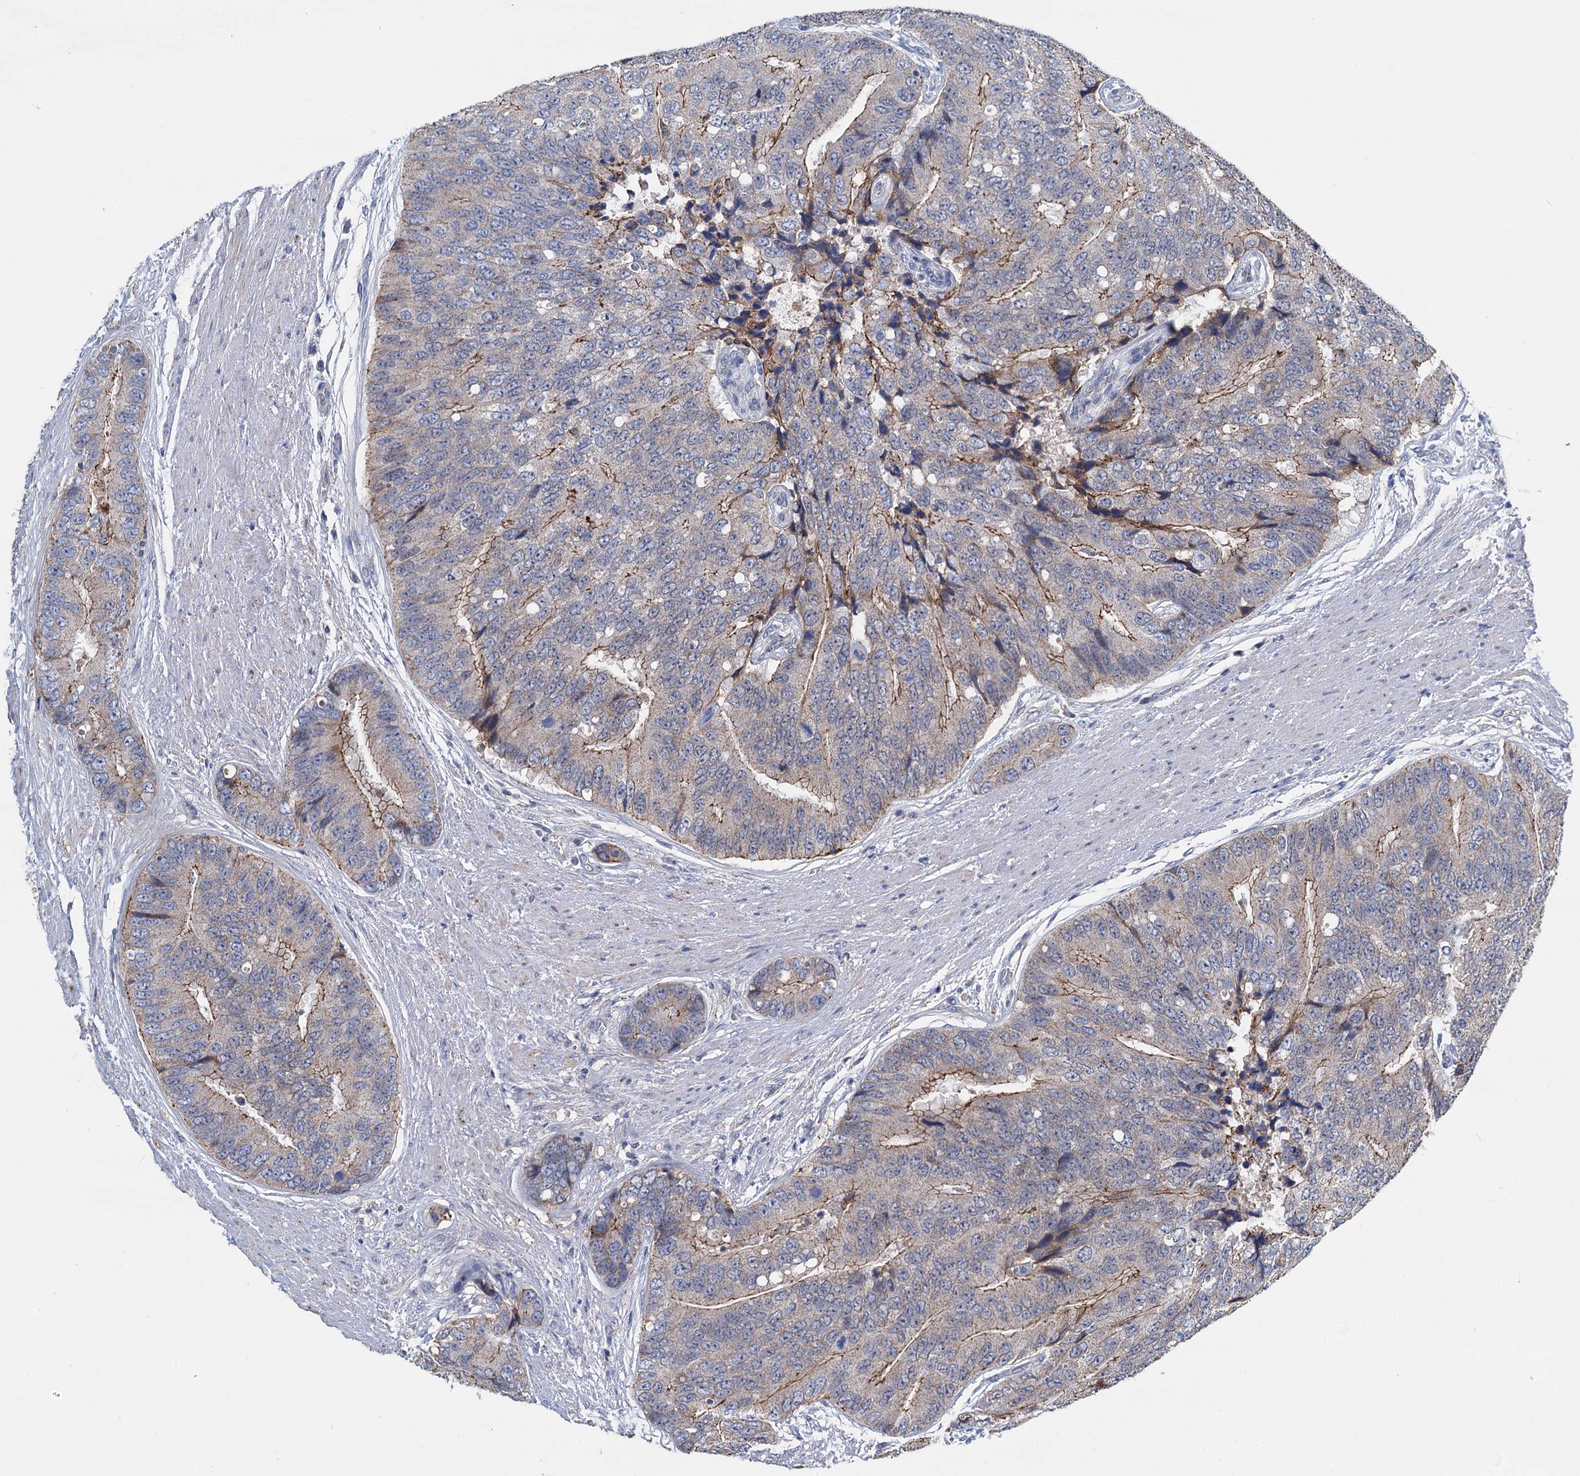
{"staining": {"intensity": "moderate", "quantity": "<25%", "location": "cytoplasmic/membranous"}, "tissue": "prostate cancer", "cell_type": "Tumor cells", "image_type": "cancer", "snomed": [{"axis": "morphology", "description": "Adenocarcinoma, High grade"}, {"axis": "topography", "description": "Prostate"}], "caption": "Moderate cytoplasmic/membranous protein staining is present in approximately <25% of tumor cells in high-grade adenocarcinoma (prostate).", "gene": "DGLUCY", "patient": {"sex": "male", "age": 70}}